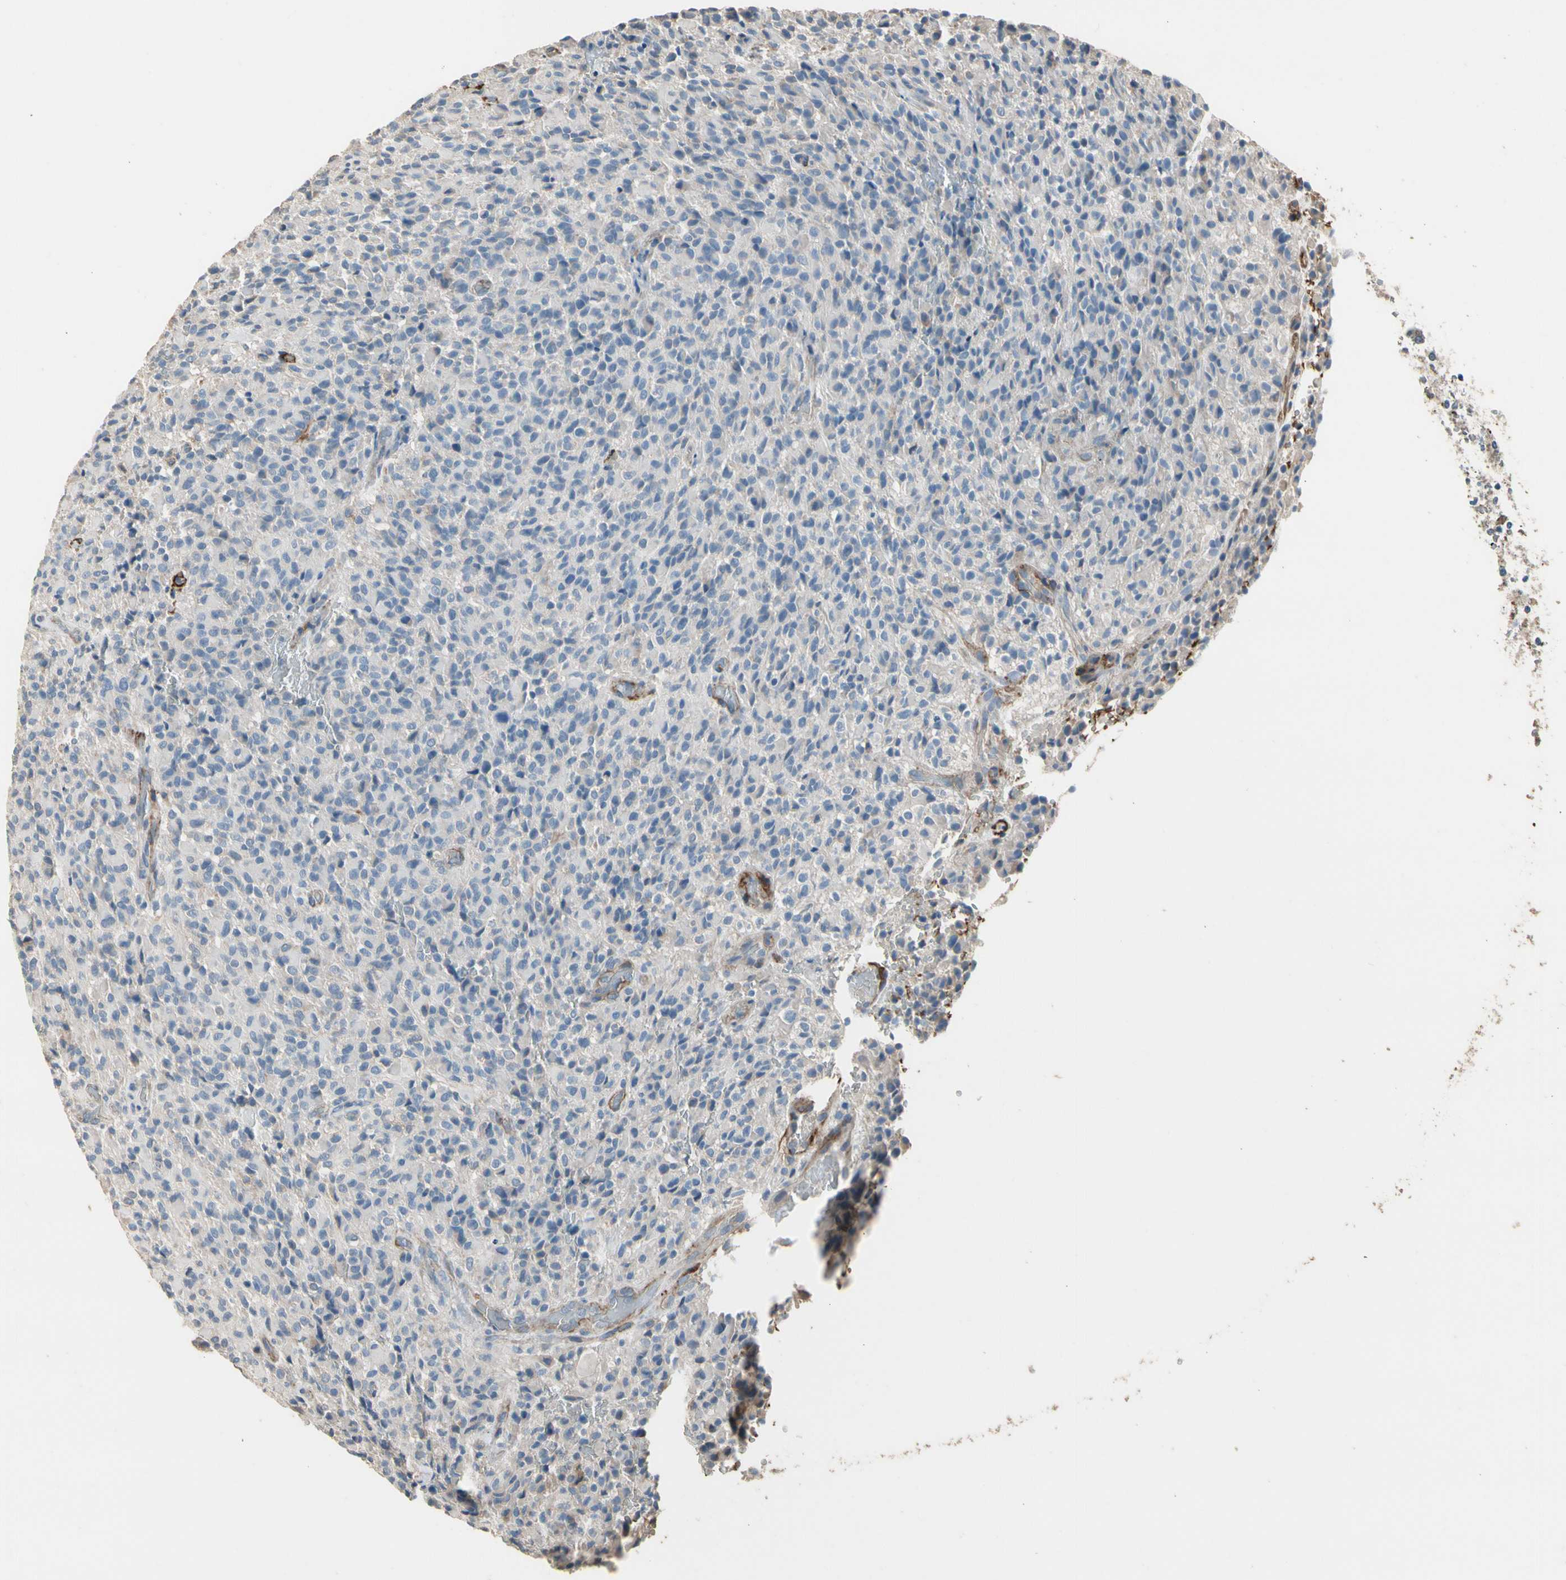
{"staining": {"intensity": "negative", "quantity": "none", "location": "none"}, "tissue": "glioma", "cell_type": "Tumor cells", "image_type": "cancer", "snomed": [{"axis": "morphology", "description": "Glioma, malignant, High grade"}, {"axis": "topography", "description": "Brain"}], "caption": "An image of human malignant glioma (high-grade) is negative for staining in tumor cells. (Stains: DAB immunohistochemistry (IHC) with hematoxylin counter stain, Microscopy: brightfield microscopy at high magnification).", "gene": "SUSD2", "patient": {"sex": "male", "age": 71}}